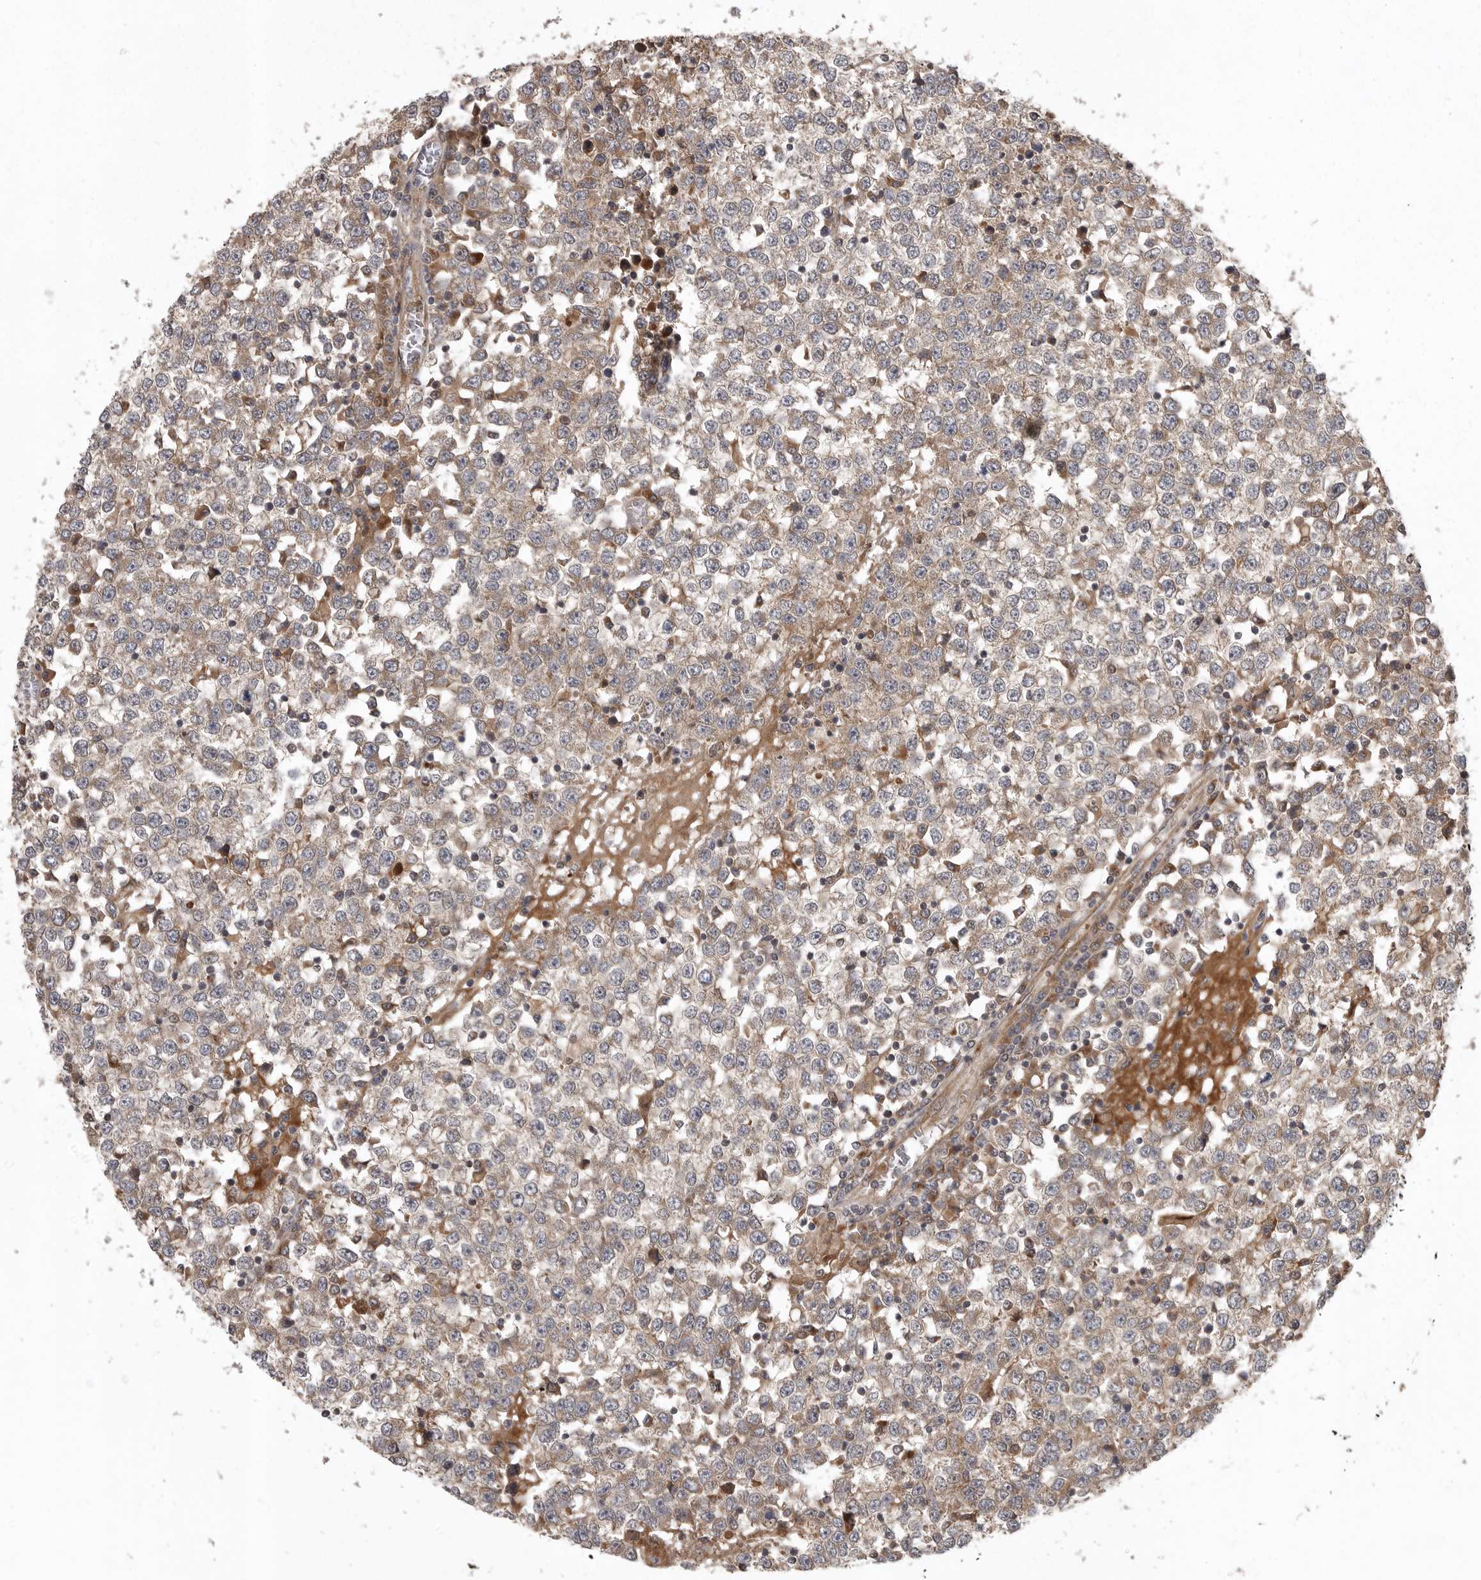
{"staining": {"intensity": "weak", "quantity": ">75%", "location": "cytoplasmic/membranous"}, "tissue": "testis cancer", "cell_type": "Tumor cells", "image_type": "cancer", "snomed": [{"axis": "morphology", "description": "Seminoma, NOS"}, {"axis": "topography", "description": "Testis"}], "caption": "A micrograph showing weak cytoplasmic/membranous expression in approximately >75% of tumor cells in seminoma (testis), as visualized by brown immunohistochemical staining.", "gene": "GPR31", "patient": {"sex": "male", "age": 65}}